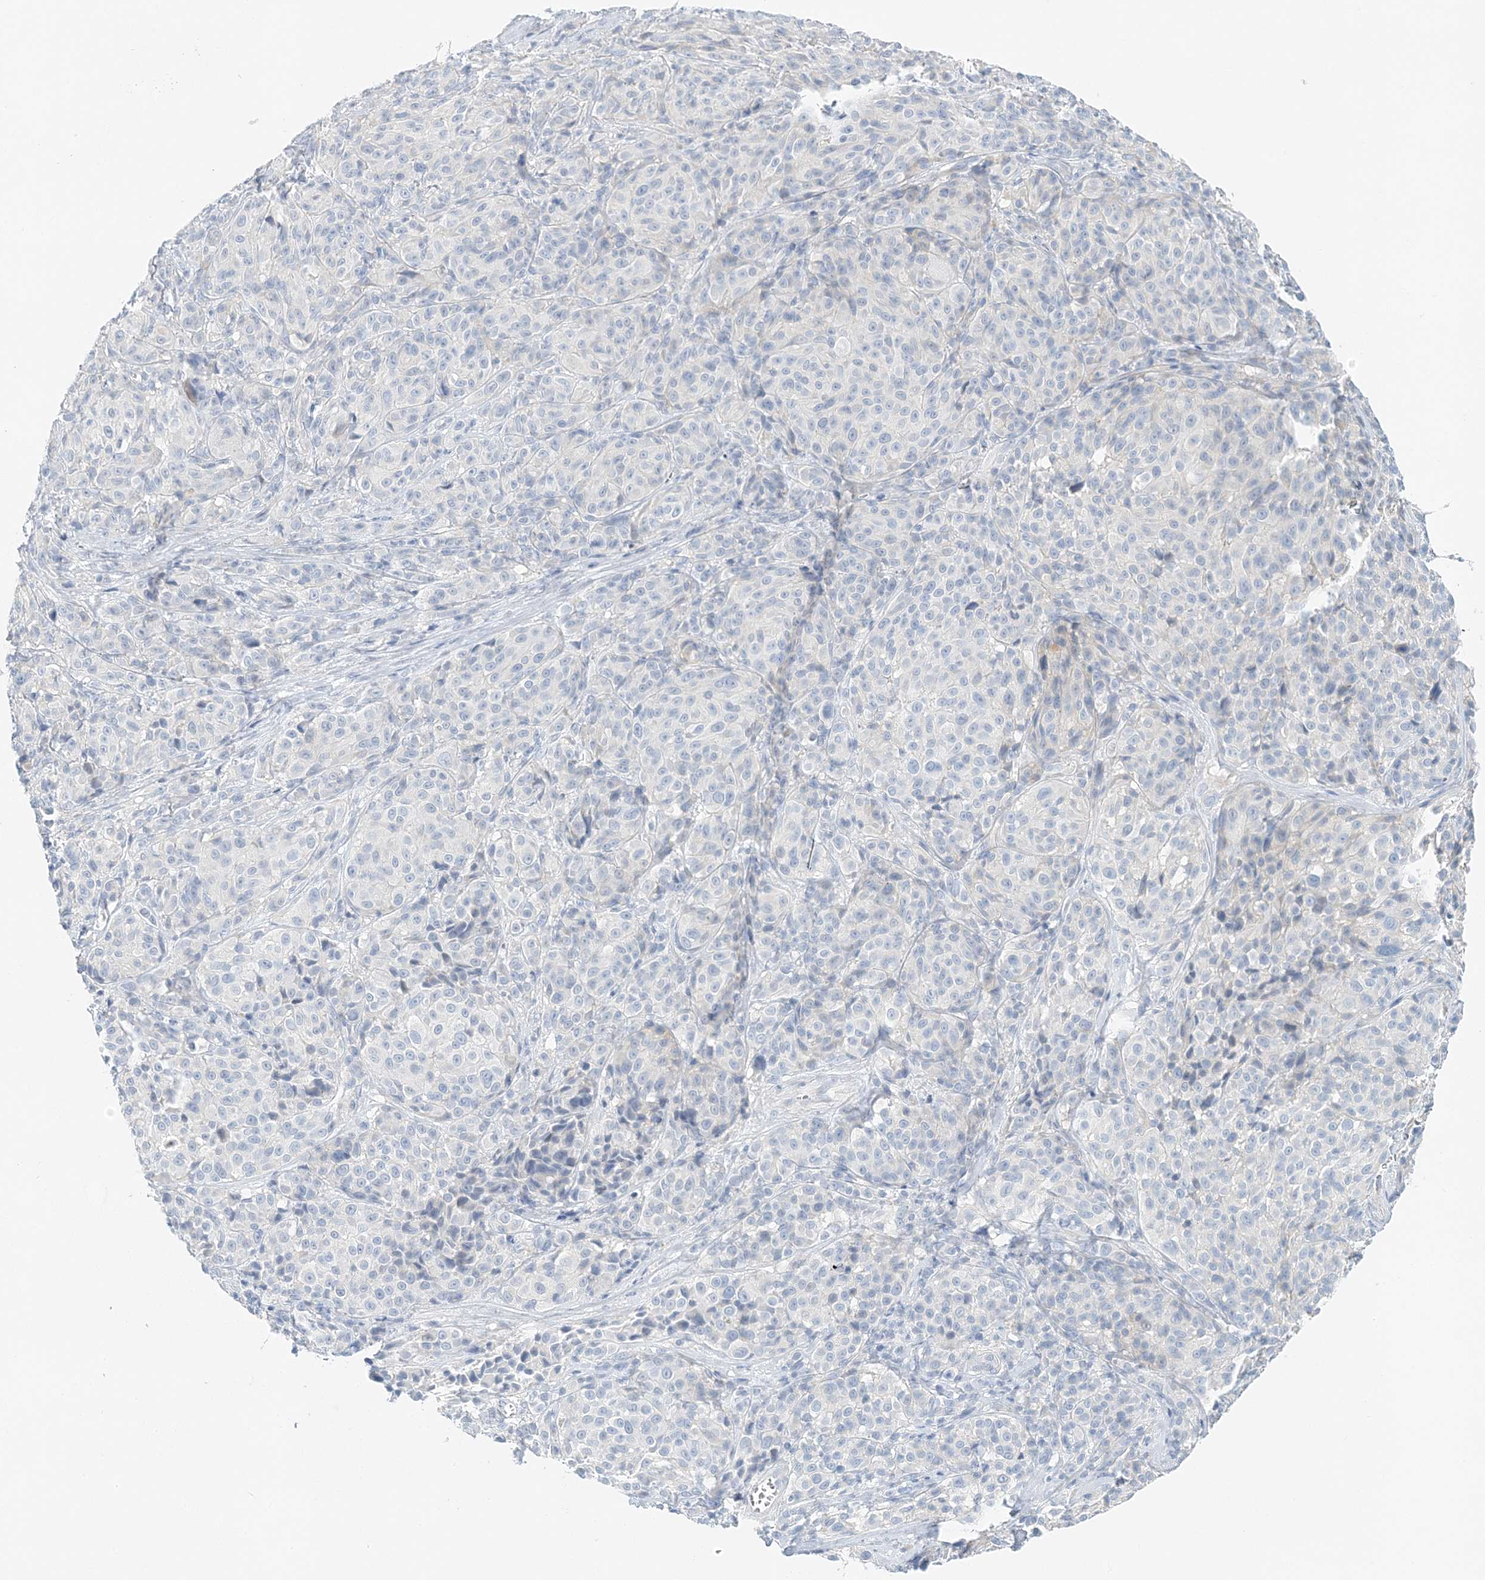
{"staining": {"intensity": "negative", "quantity": "none", "location": "none"}, "tissue": "melanoma", "cell_type": "Tumor cells", "image_type": "cancer", "snomed": [{"axis": "morphology", "description": "Malignant melanoma, NOS"}, {"axis": "topography", "description": "Skin"}], "caption": "DAB immunohistochemical staining of human malignant melanoma shows no significant staining in tumor cells.", "gene": "VILL", "patient": {"sex": "male", "age": 73}}